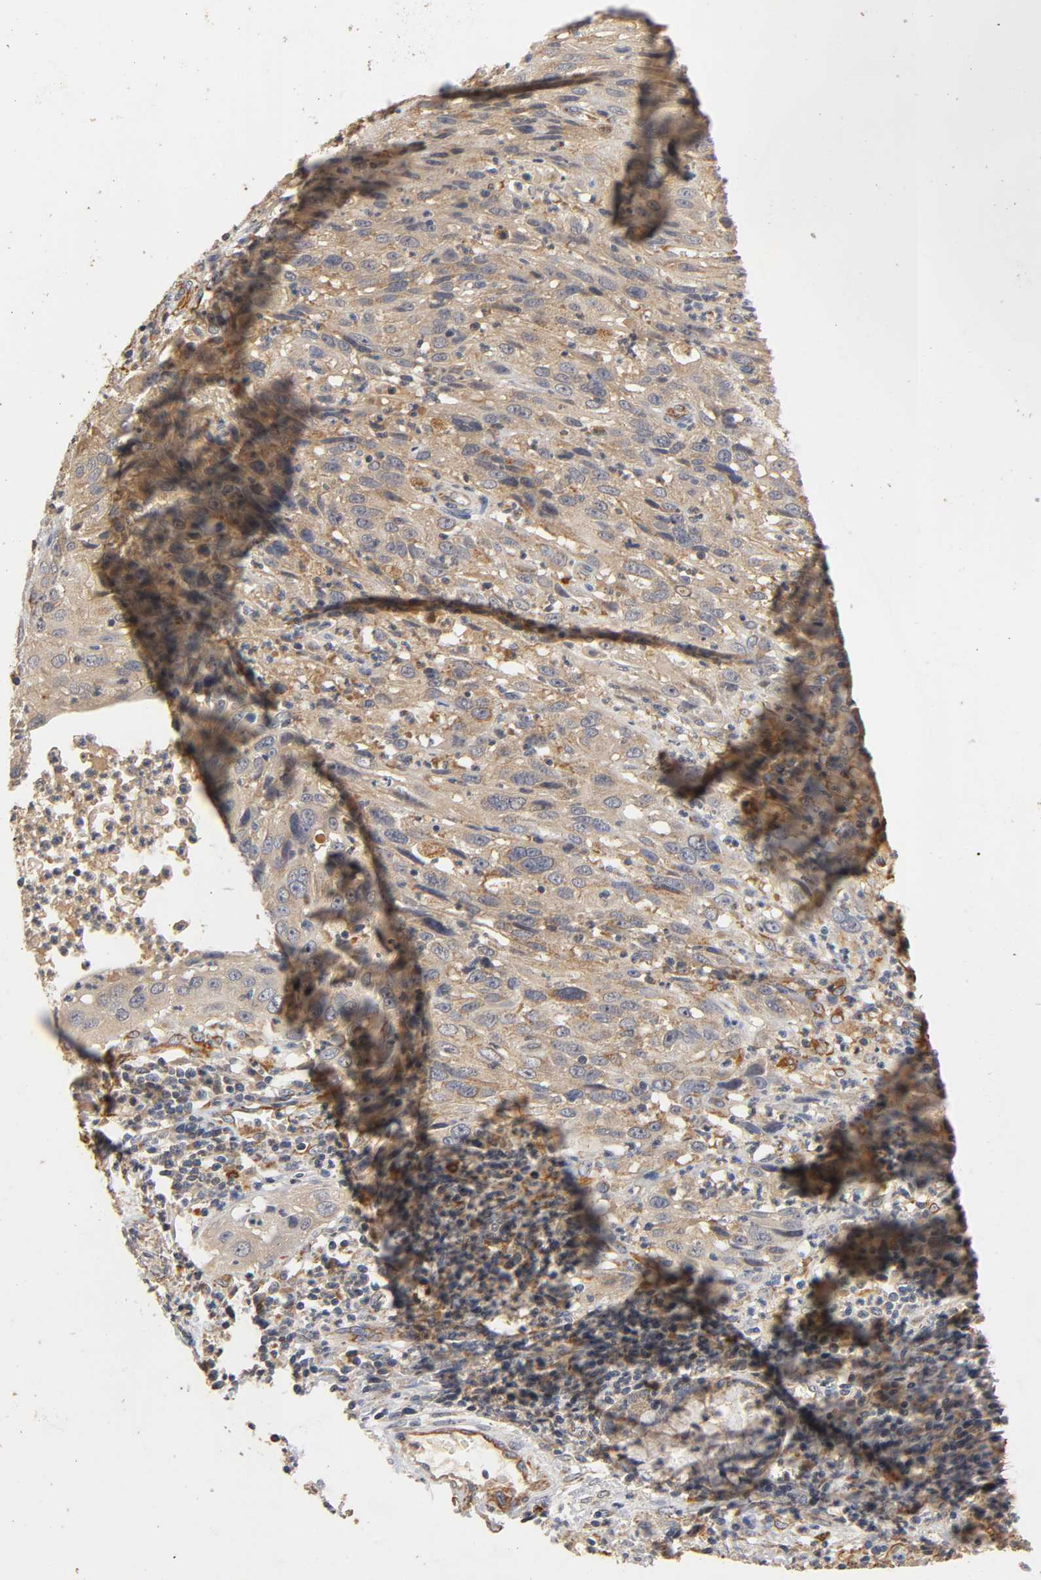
{"staining": {"intensity": "weak", "quantity": ">75%", "location": "cytoplasmic/membranous"}, "tissue": "cervical cancer", "cell_type": "Tumor cells", "image_type": "cancer", "snomed": [{"axis": "morphology", "description": "Squamous cell carcinoma, NOS"}, {"axis": "topography", "description": "Cervix"}], "caption": "Protein staining displays weak cytoplasmic/membranous staining in about >75% of tumor cells in squamous cell carcinoma (cervical). (Stains: DAB (3,3'-diaminobenzidine) in brown, nuclei in blue, Microscopy: brightfield microscopy at high magnification).", "gene": "SCAP", "patient": {"sex": "female", "age": 32}}